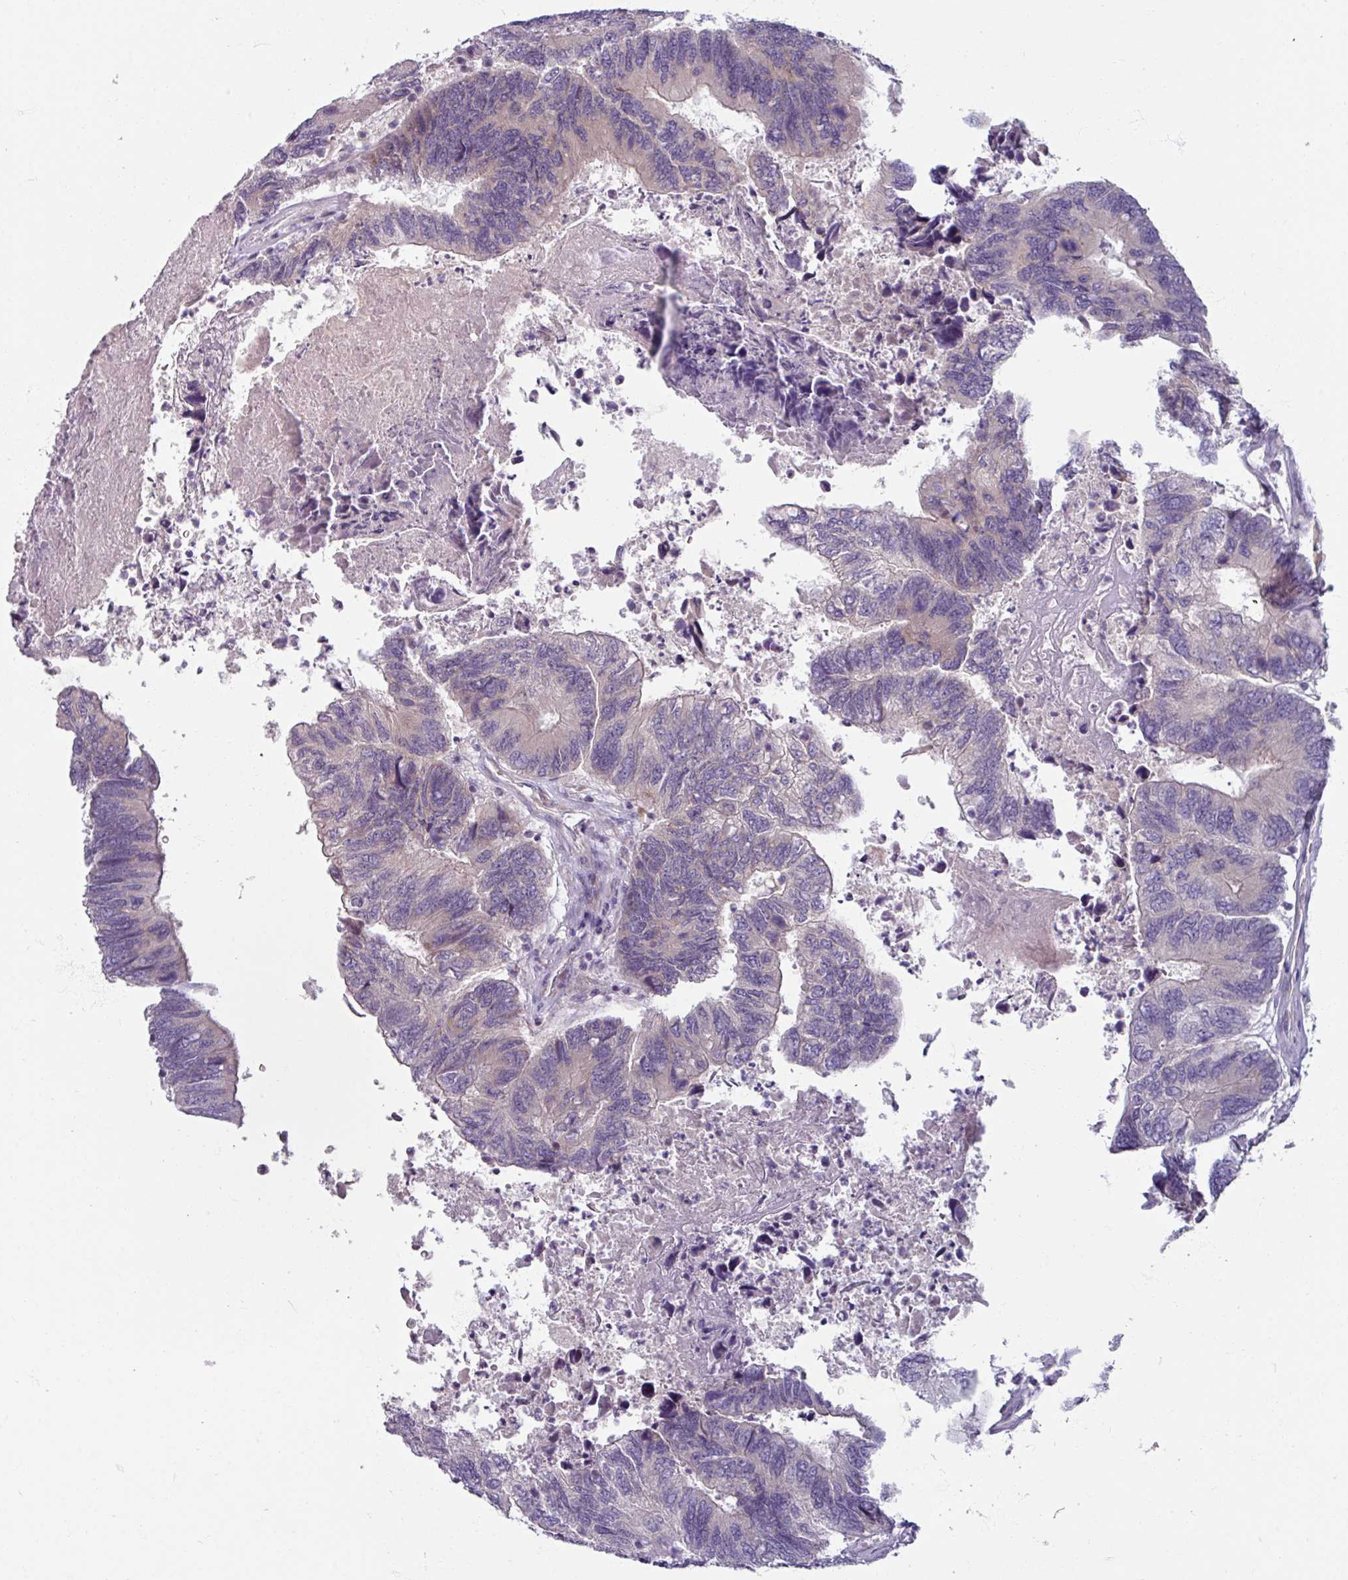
{"staining": {"intensity": "negative", "quantity": "none", "location": "none"}, "tissue": "colorectal cancer", "cell_type": "Tumor cells", "image_type": "cancer", "snomed": [{"axis": "morphology", "description": "Adenocarcinoma, NOS"}, {"axis": "topography", "description": "Colon"}], "caption": "An immunohistochemistry photomicrograph of colorectal cancer (adenocarcinoma) is shown. There is no staining in tumor cells of colorectal cancer (adenocarcinoma). (DAB (3,3'-diaminobenzidine) immunohistochemistry (IHC) visualized using brightfield microscopy, high magnification).", "gene": "SMIM11", "patient": {"sex": "female", "age": 67}}